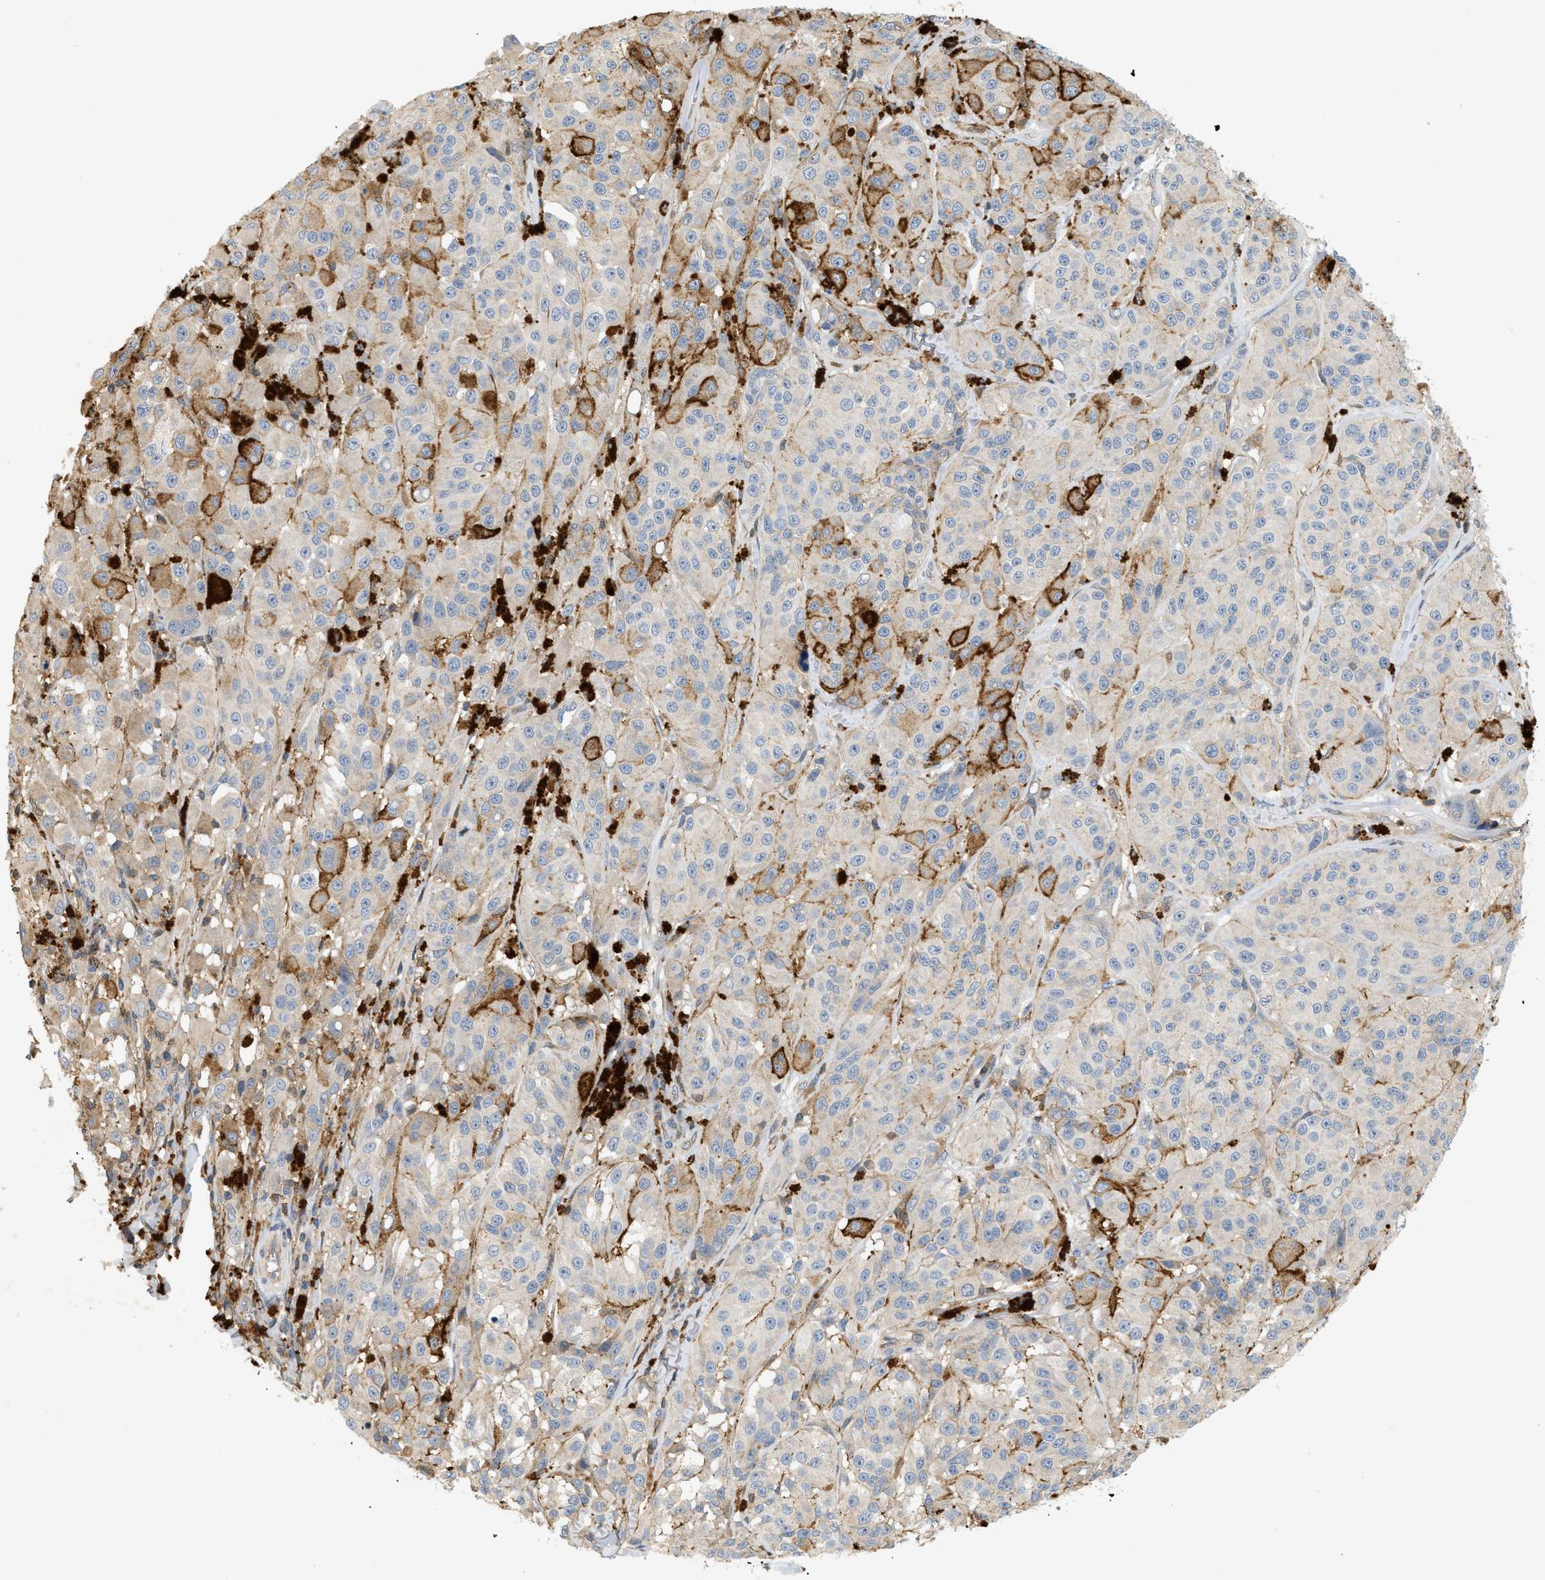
{"staining": {"intensity": "negative", "quantity": "none", "location": "none"}, "tissue": "melanoma", "cell_type": "Tumor cells", "image_type": "cancer", "snomed": [{"axis": "morphology", "description": "Malignant melanoma, NOS"}, {"axis": "topography", "description": "Skin"}], "caption": "An IHC photomicrograph of melanoma is shown. There is no staining in tumor cells of melanoma.", "gene": "FARS2", "patient": {"sex": "male", "age": 84}}